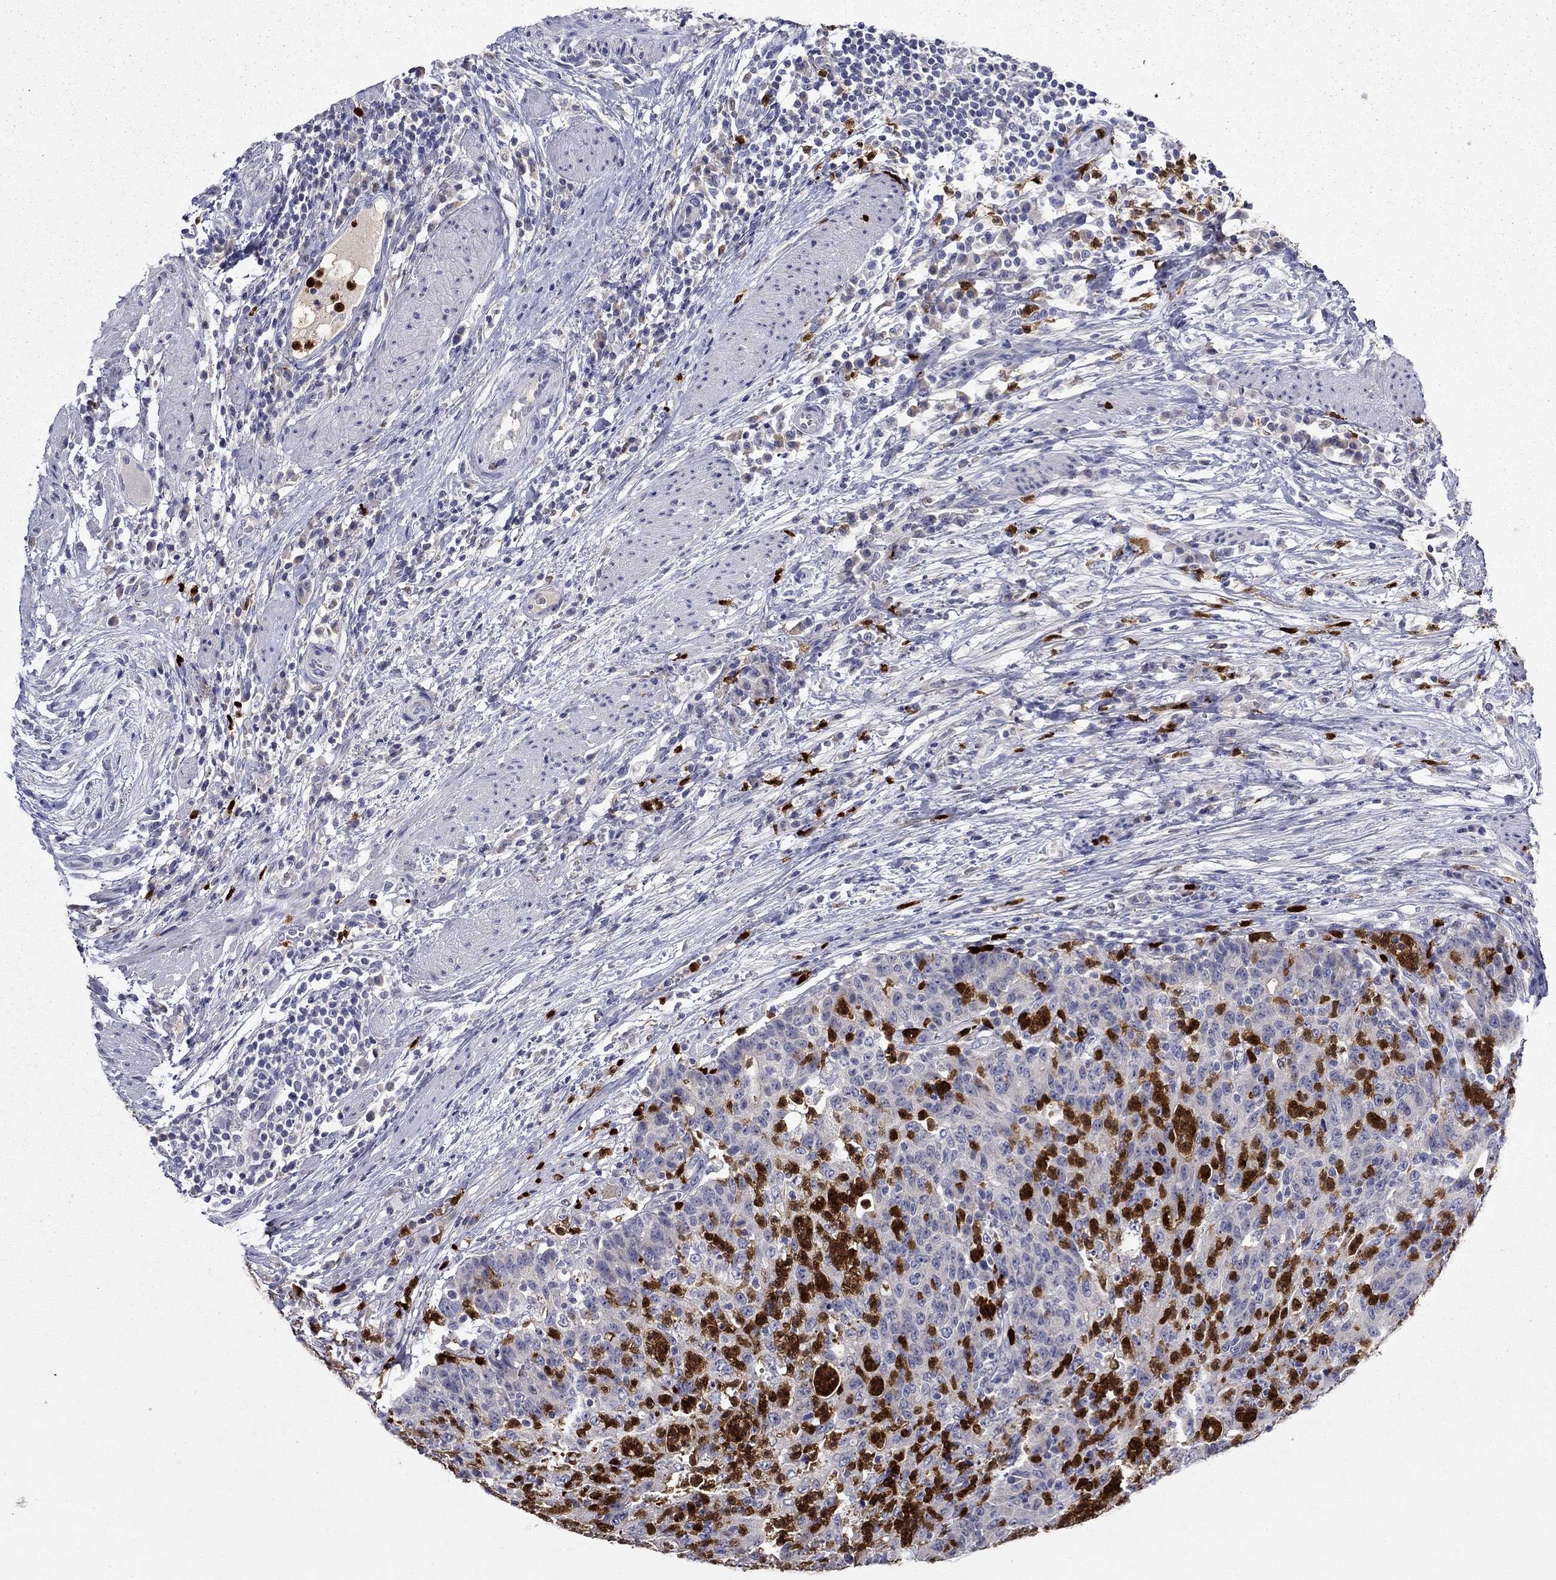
{"staining": {"intensity": "negative", "quantity": "none", "location": "none"}, "tissue": "colorectal cancer", "cell_type": "Tumor cells", "image_type": "cancer", "snomed": [{"axis": "morphology", "description": "Adenocarcinoma, NOS"}, {"axis": "topography", "description": "Colon"}], "caption": "Protein analysis of colorectal adenocarcinoma exhibits no significant staining in tumor cells.", "gene": "IRF5", "patient": {"sex": "male", "age": 70}}